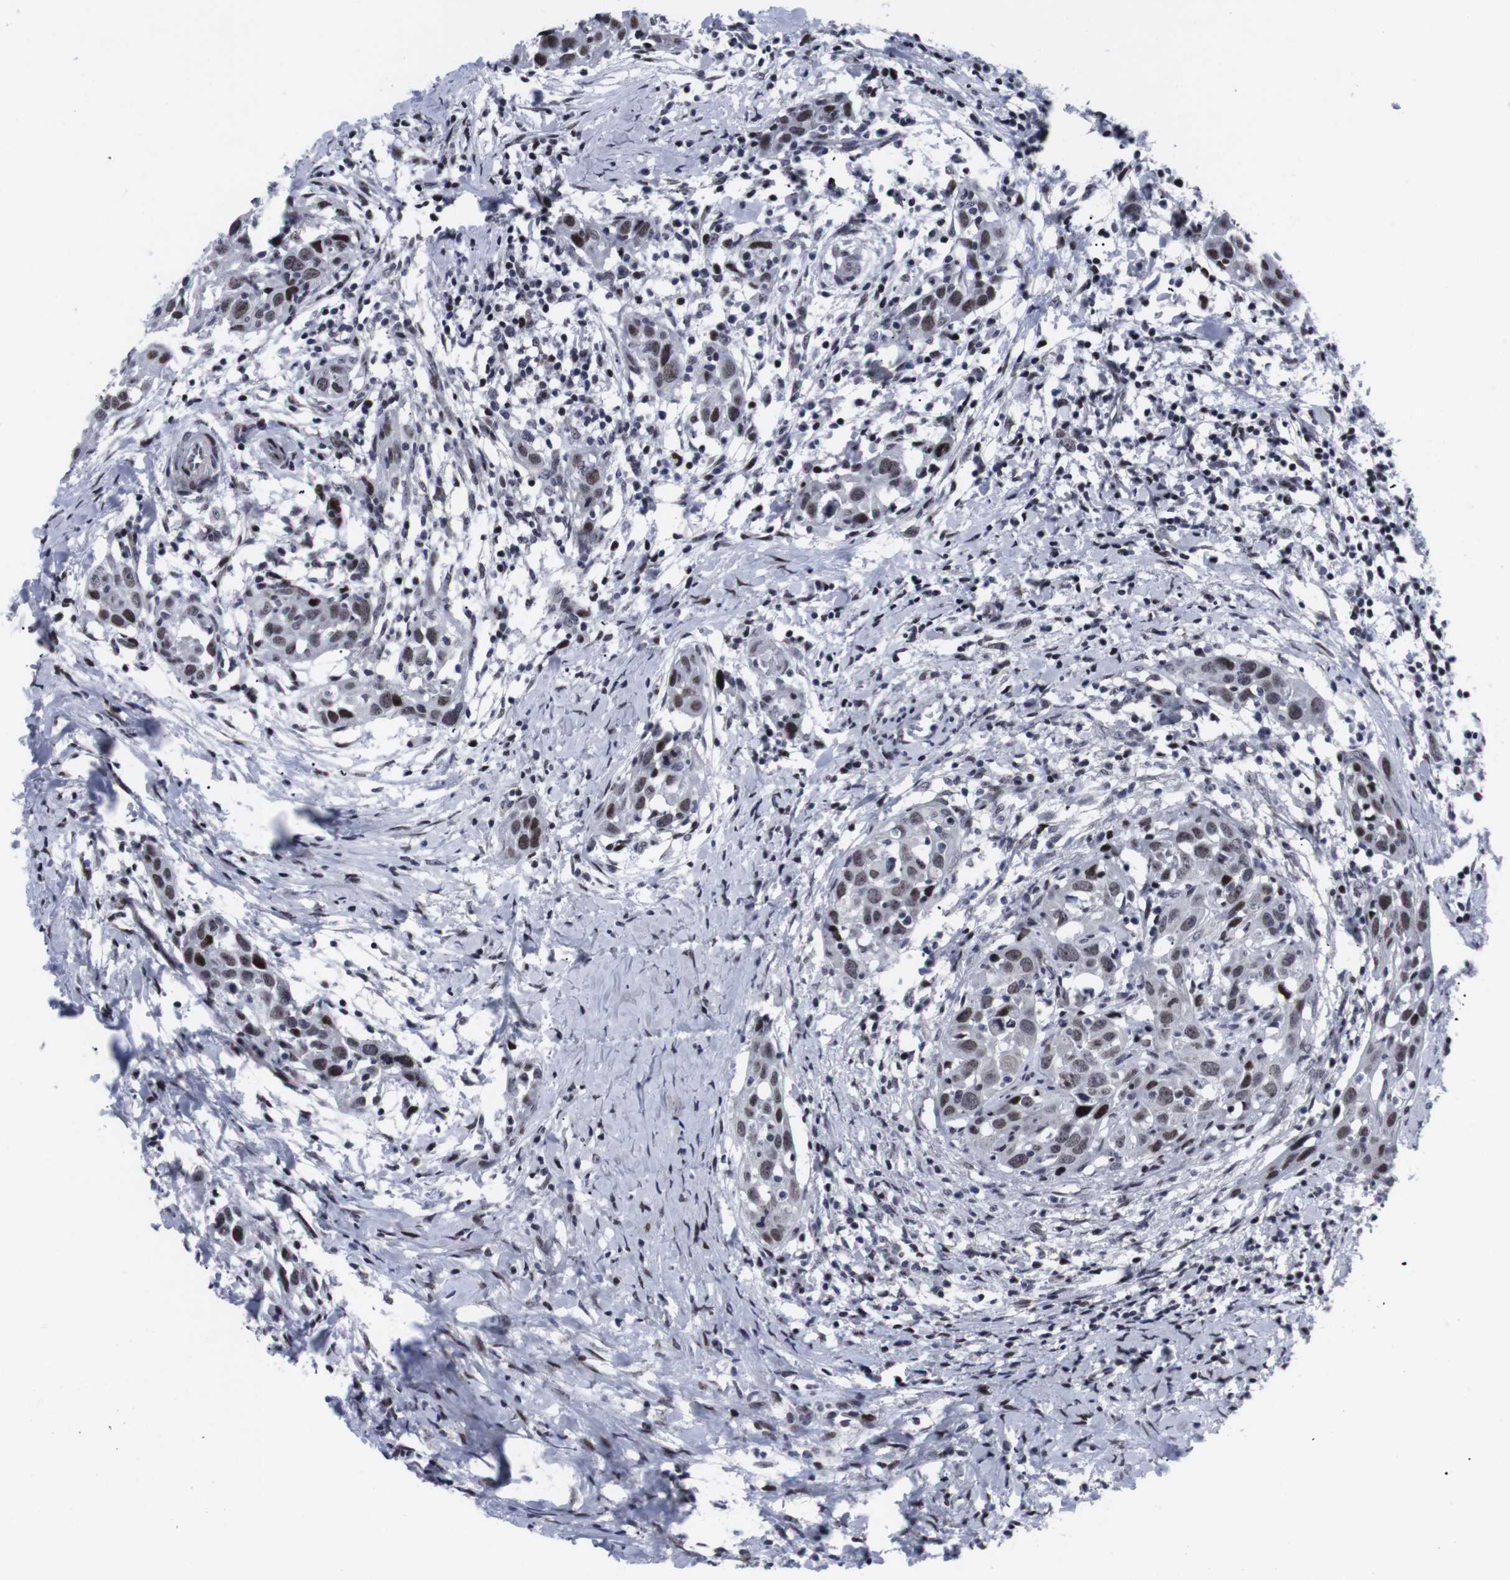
{"staining": {"intensity": "moderate", "quantity": ">75%", "location": "nuclear"}, "tissue": "head and neck cancer", "cell_type": "Tumor cells", "image_type": "cancer", "snomed": [{"axis": "morphology", "description": "Squamous cell carcinoma, NOS"}, {"axis": "topography", "description": "Oral tissue"}, {"axis": "topography", "description": "Head-Neck"}], "caption": "Human head and neck cancer stained with a protein marker exhibits moderate staining in tumor cells.", "gene": "MLH1", "patient": {"sex": "female", "age": 50}}